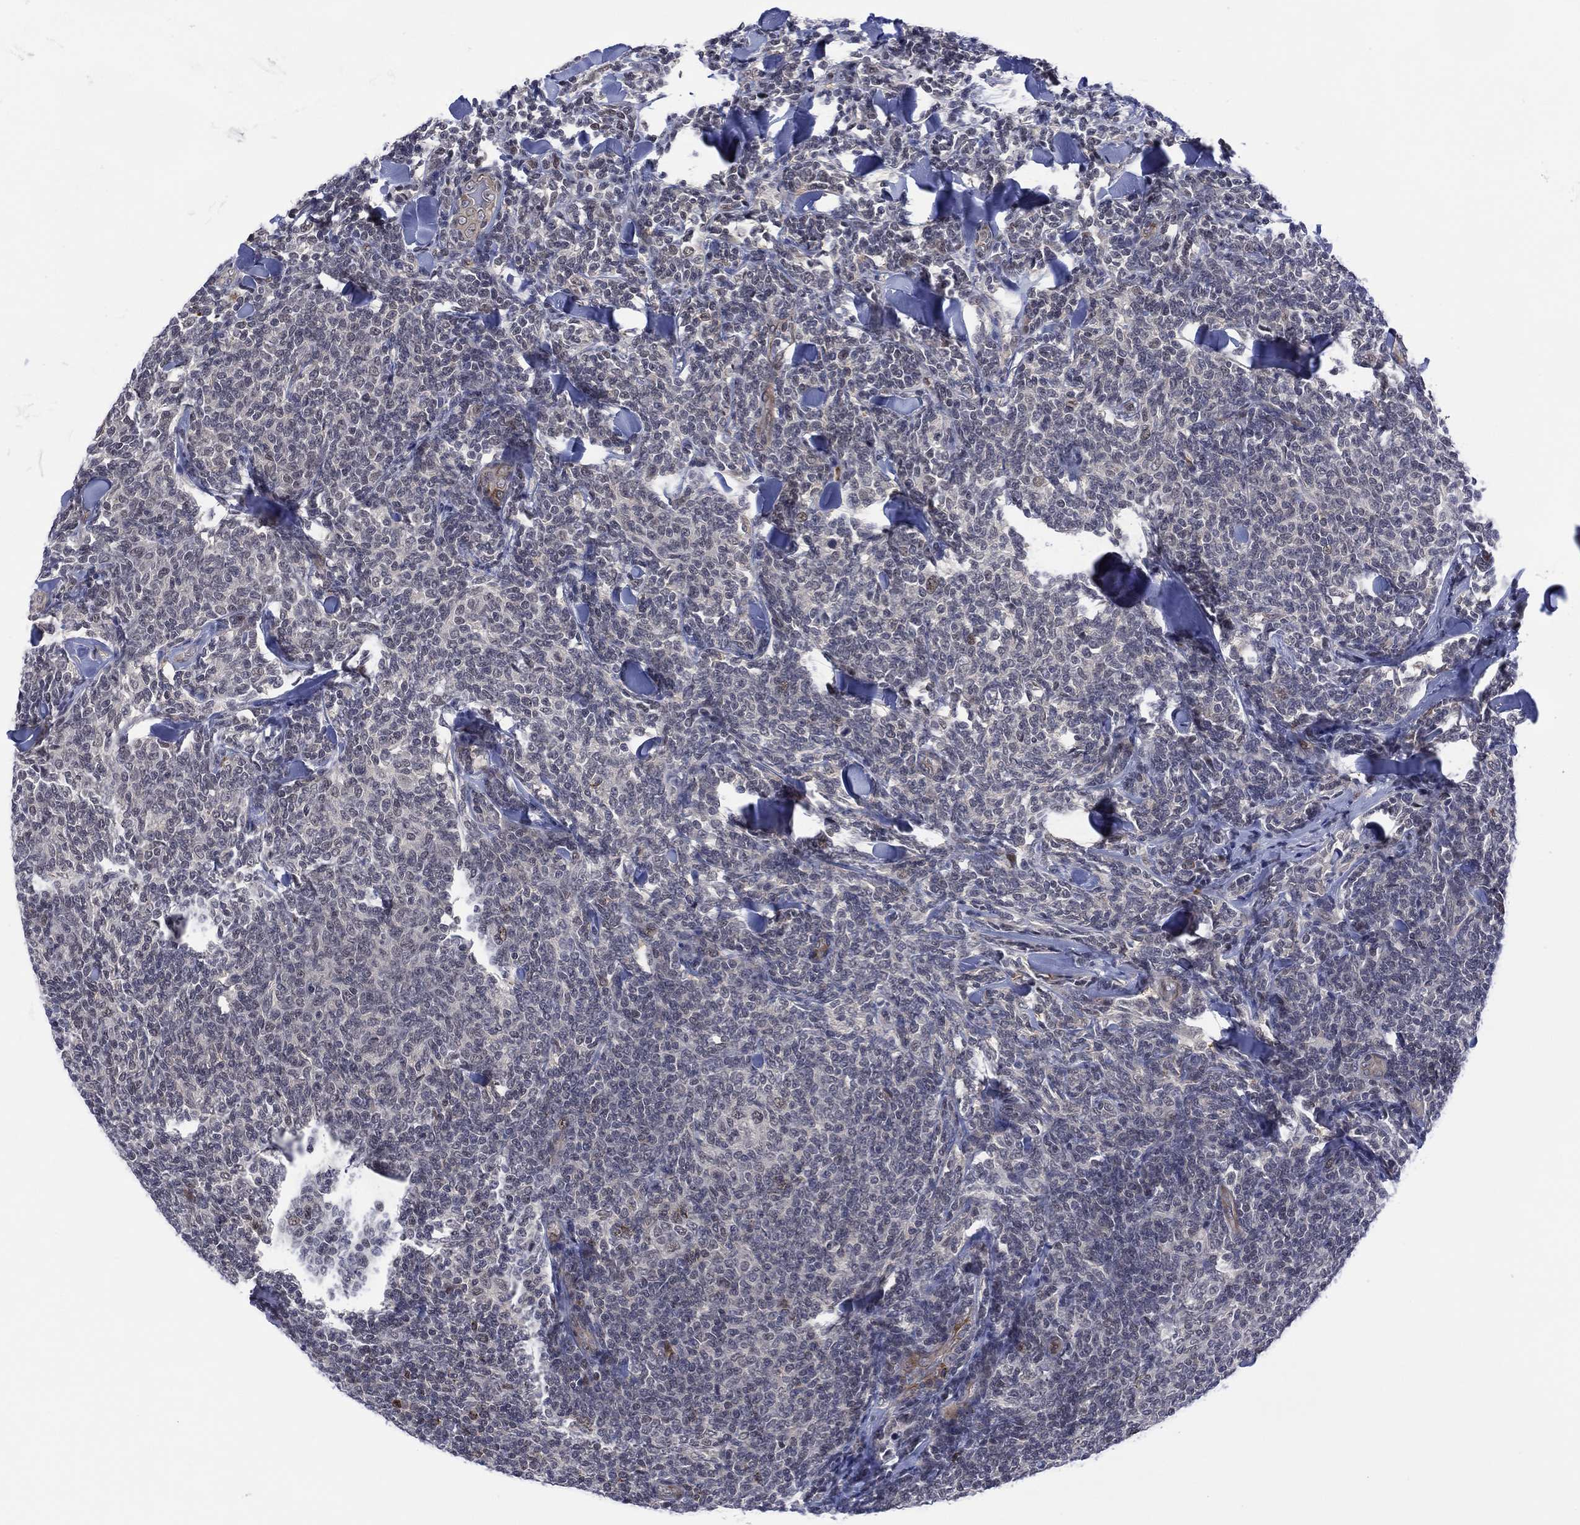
{"staining": {"intensity": "negative", "quantity": "none", "location": "none"}, "tissue": "lymphoma", "cell_type": "Tumor cells", "image_type": "cancer", "snomed": [{"axis": "morphology", "description": "Malignant lymphoma, non-Hodgkin's type, Low grade"}, {"axis": "topography", "description": "Lymph node"}], "caption": "This is a histopathology image of IHC staining of low-grade malignant lymphoma, non-Hodgkin's type, which shows no staining in tumor cells. Nuclei are stained in blue.", "gene": "DPP4", "patient": {"sex": "female", "age": 56}}